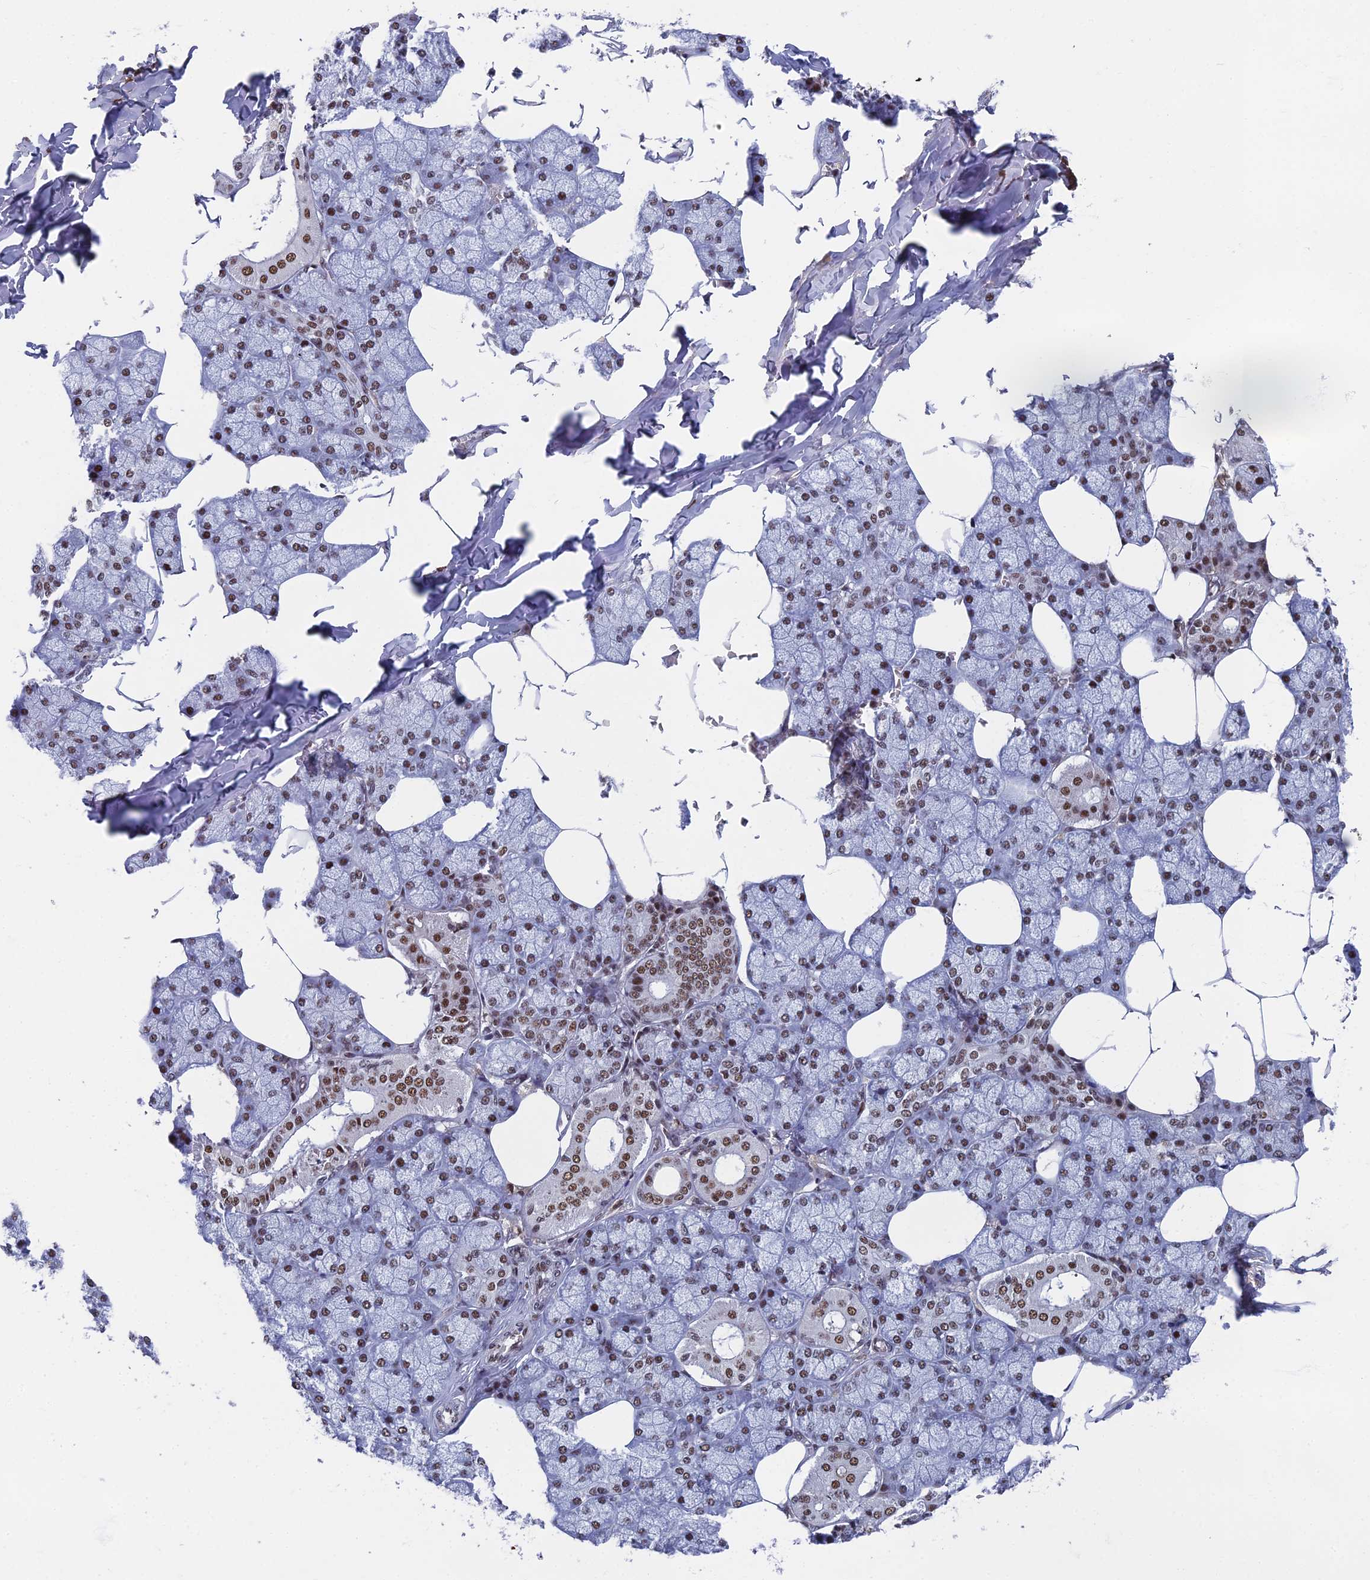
{"staining": {"intensity": "moderate", "quantity": "25%-75%", "location": "cytoplasmic/membranous,nuclear"}, "tissue": "salivary gland", "cell_type": "Glandular cells", "image_type": "normal", "snomed": [{"axis": "morphology", "description": "Normal tissue, NOS"}, {"axis": "topography", "description": "Salivary gland"}], "caption": "An image of salivary gland stained for a protein displays moderate cytoplasmic/membranous,nuclear brown staining in glandular cells. (brown staining indicates protein expression, while blue staining denotes nuclei).", "gene": "TAF13", "patient": {"sex": "male", "age": 62}}